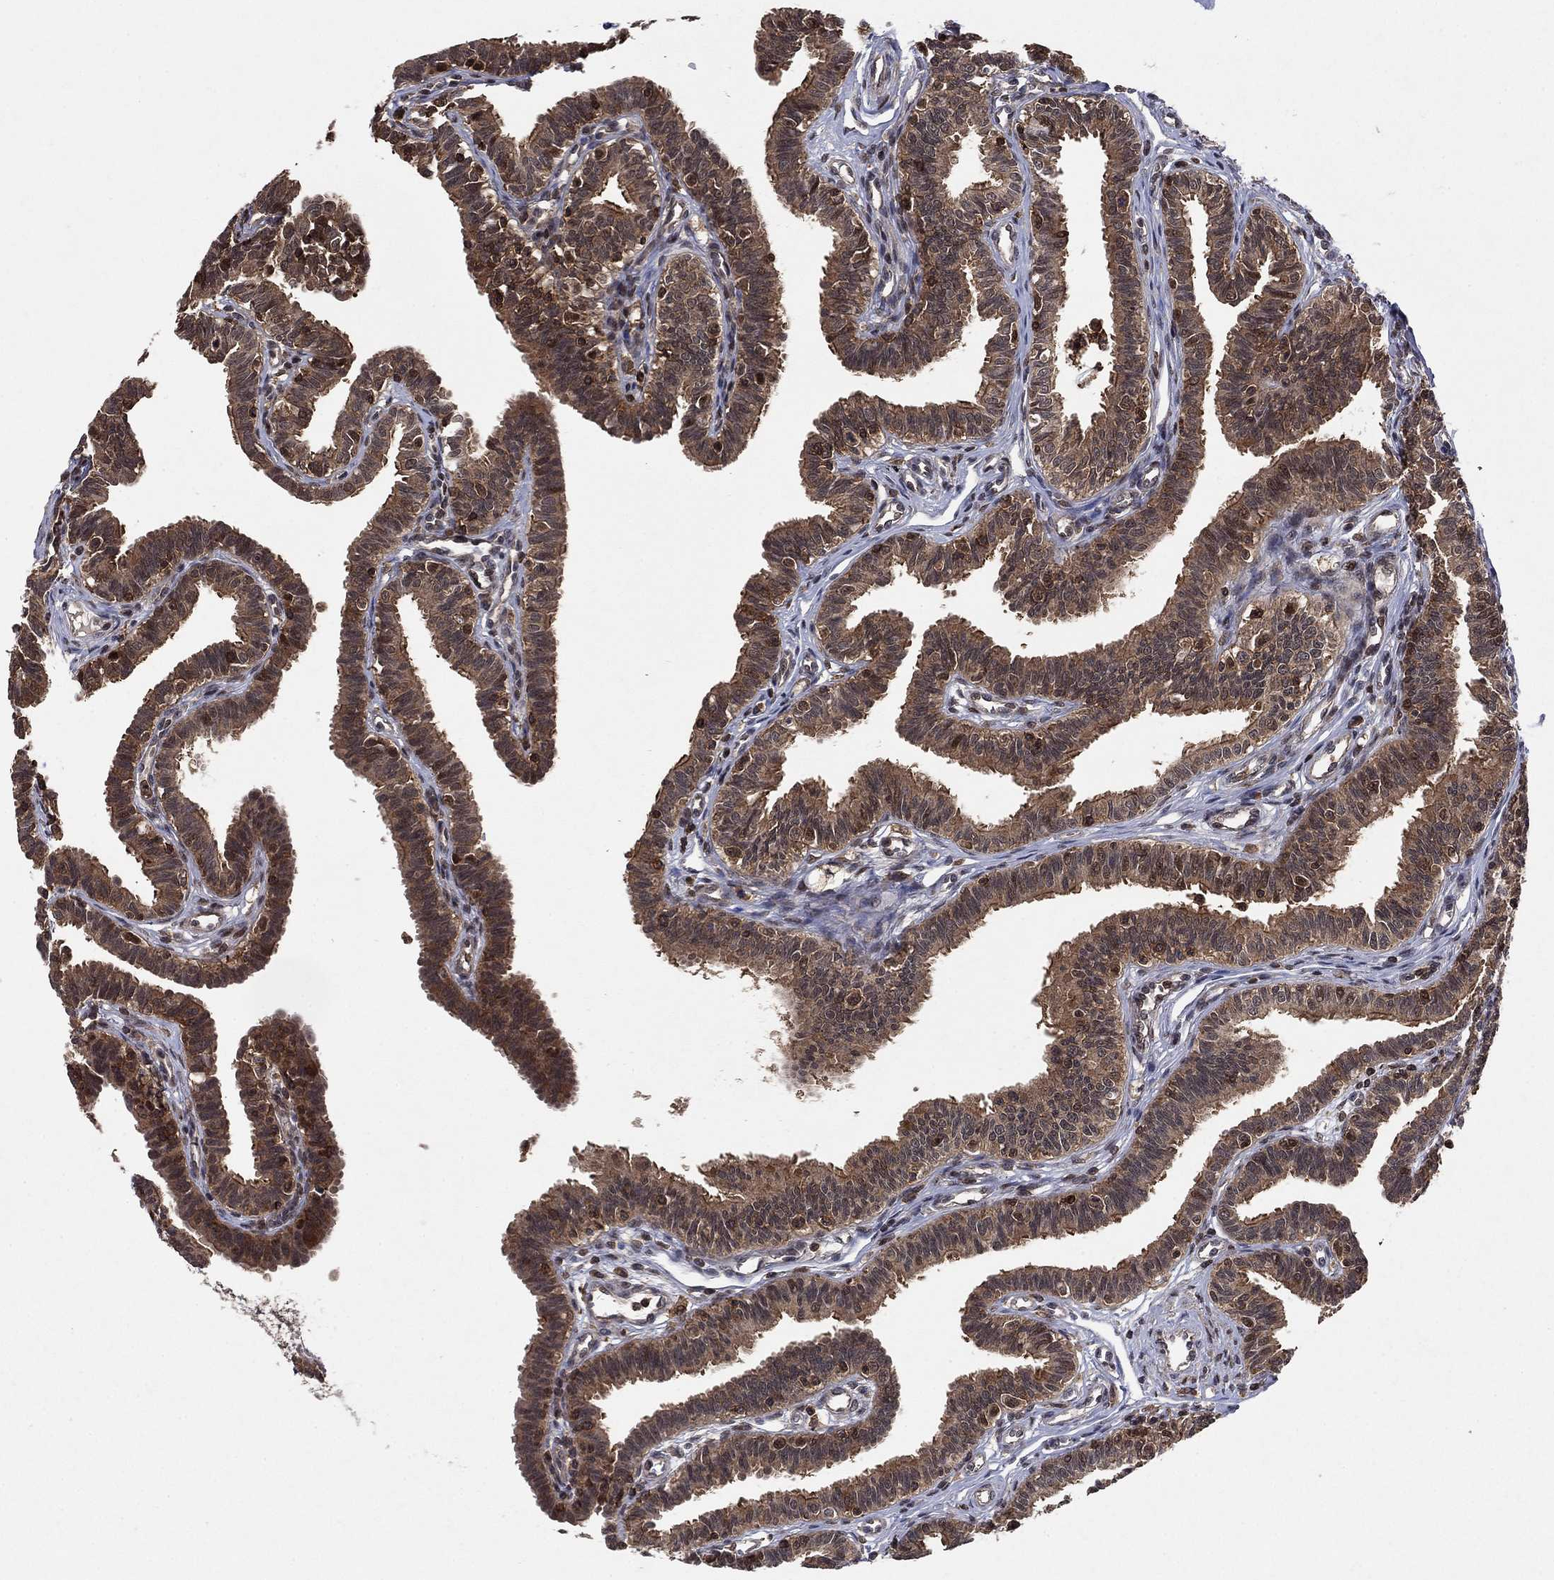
{"staining": {"intensity": "moderate", "quantity": ">75%", "location": "cytoplasmic/membranous"}, "tissue": "fallopian tube", "cell_type": "Glandular cells", "image_type": "normal", "snomed": [{"axis": "morphology", "description": "Normal tissue, NOS"}, {"axis": "topography", "description": "Fallopian tube"}], "caption": "Moderate cytoplasmic/membranous positivity for a protein is seen in about >75% of glandular cells of benign fallopian tube using immunohistochemistry (IHC).", "gene": "CCDC66", "patient": {"sex": "female", "age": 36}}